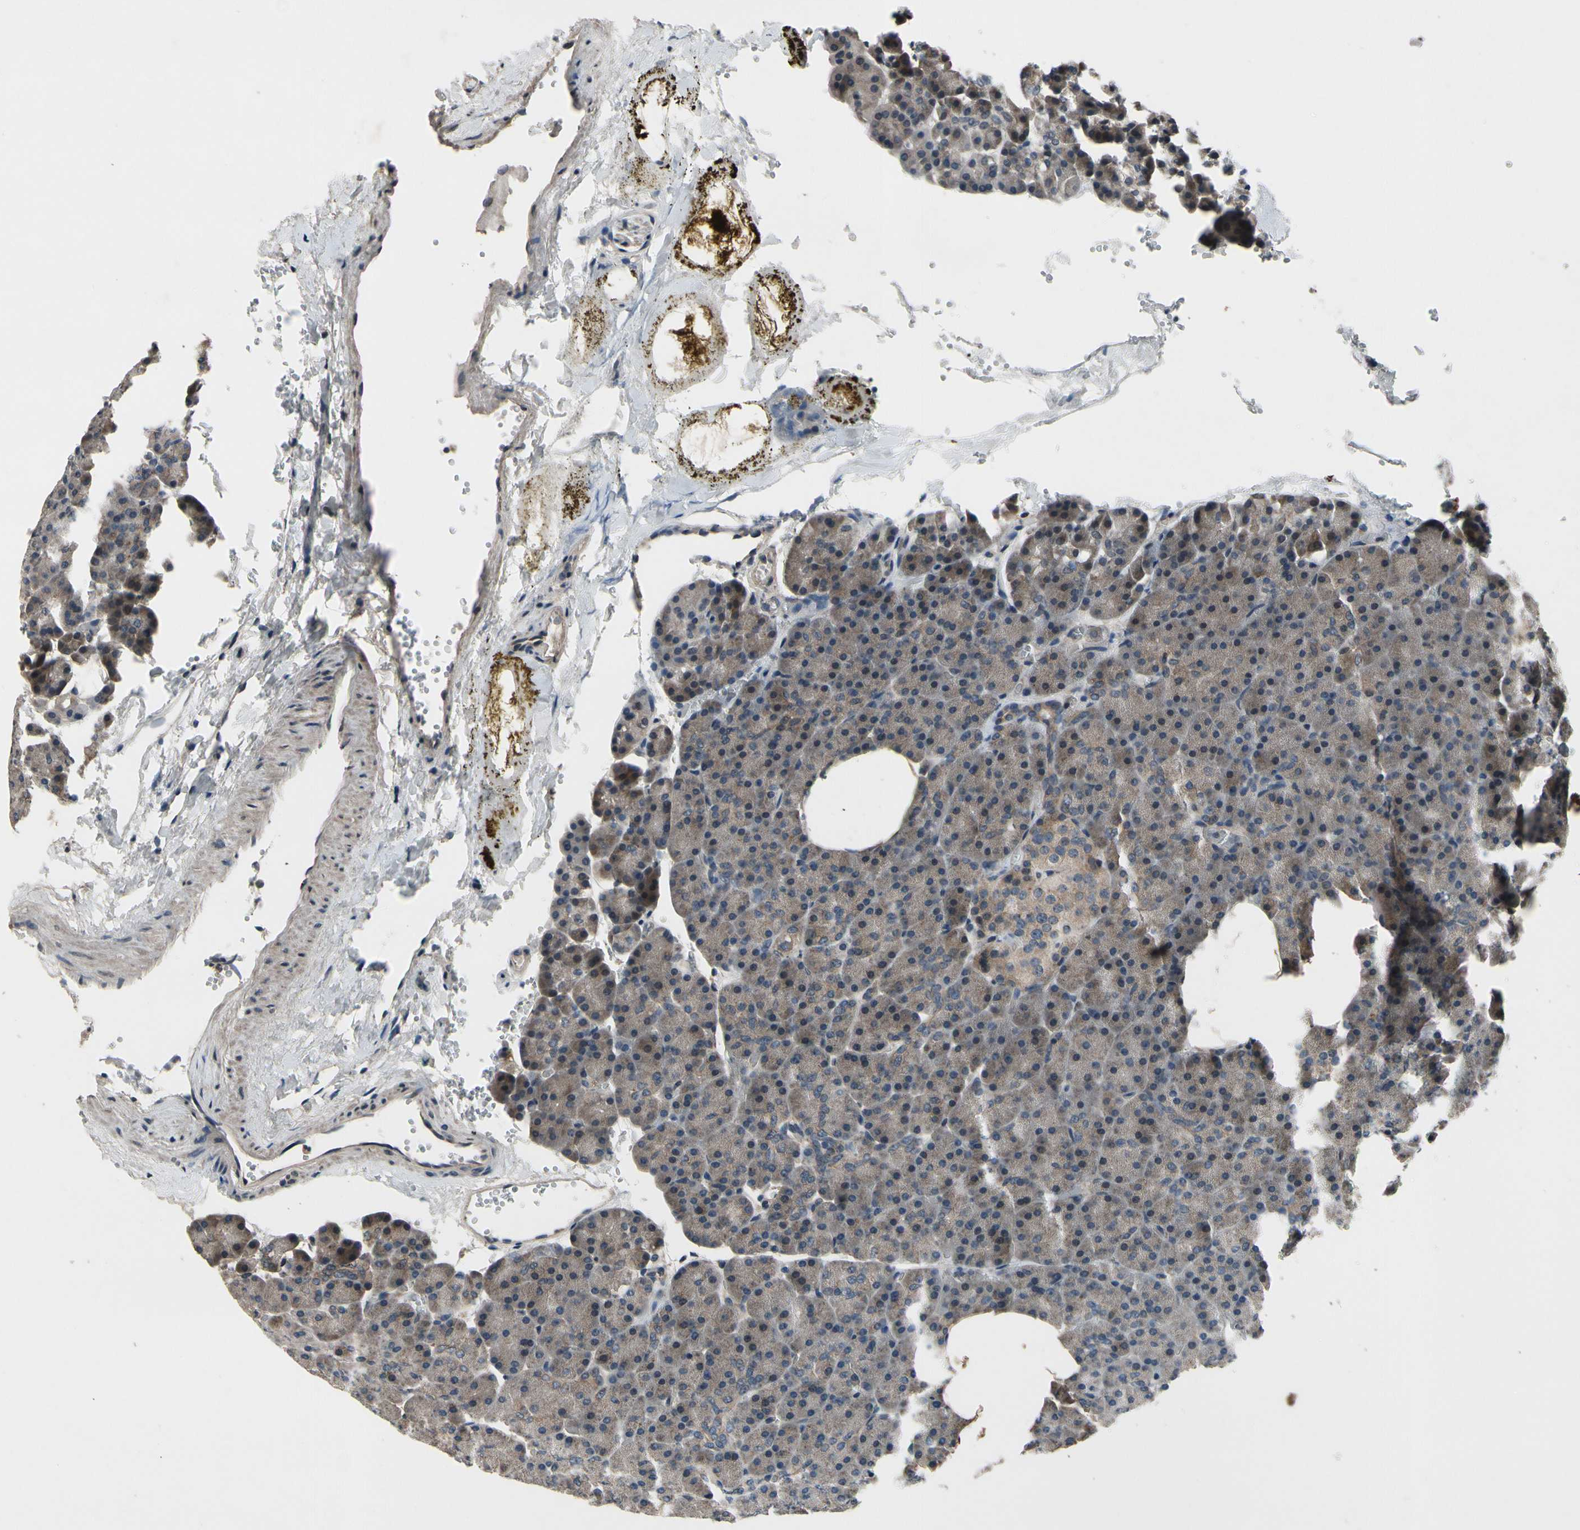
{"staining": {"intensity": "weak", "quantity": ">75%", "location": "cytoplasmic/membranous"}, "tissue": "pancreas", "cell_type": "Exocrine glandular cells", "image_type": "normal", "snomed": [{"axis": "morphology", "description": "Normal tissue, NOS"}, {"axis": "topography", "description": "Pancreas"}], "caption": "Exocrine glandular cells reveal low levels of weak cytoplasmic/membranous positivity in approximately >75% of cells in benign human pancreas. The protein is shown in brown color, while the nuclei are stained blue.", "gene": "MBTPS2", "patient": {"sex": "female", "age": 35}}